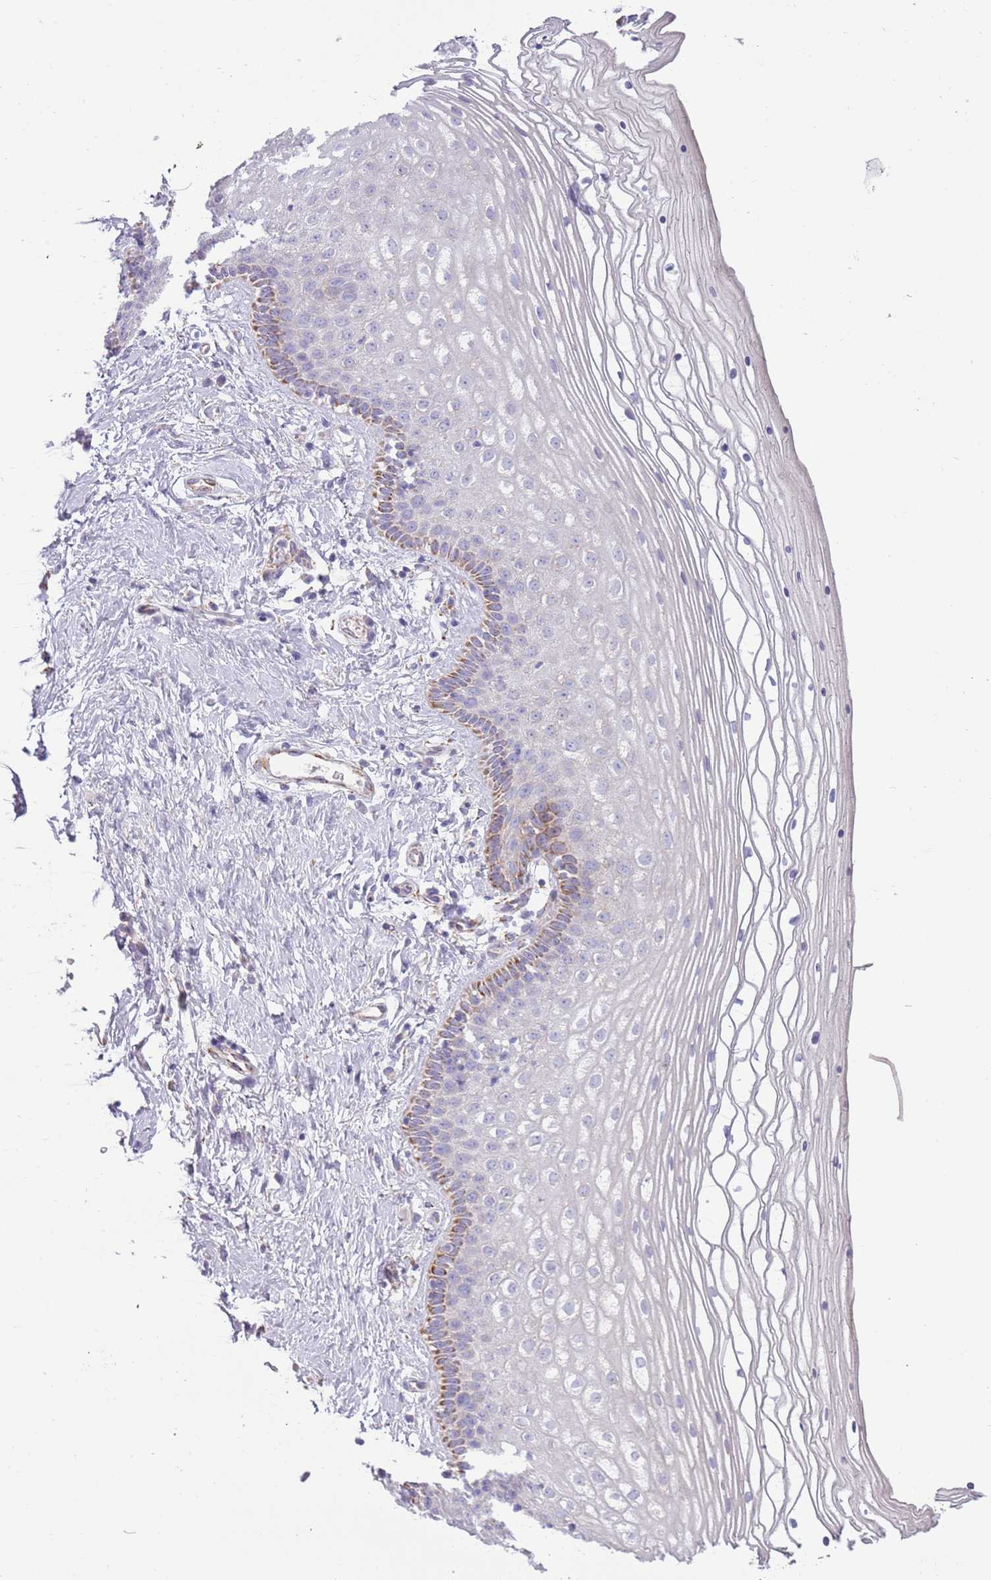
{"staining": {"intensity": "negative", "quantity": "none", "location": "none"}, "tissue": "vagina", "cell_type": "Squamous epithelial cells", "image_type": "normal", "snomed": [{"axis": "morphology", "description": "Normal tissue, NOS"}, {"axis": "topography", "description": "Vagina"}], "caption": "The immunohistochemistry (IHC) histopathology image has no significant expression in squamous epithelial cells of vagina. Nuclei are stained in blue.", "gene": "RNF222", "patient": {"sex": "female", "age": 46}}